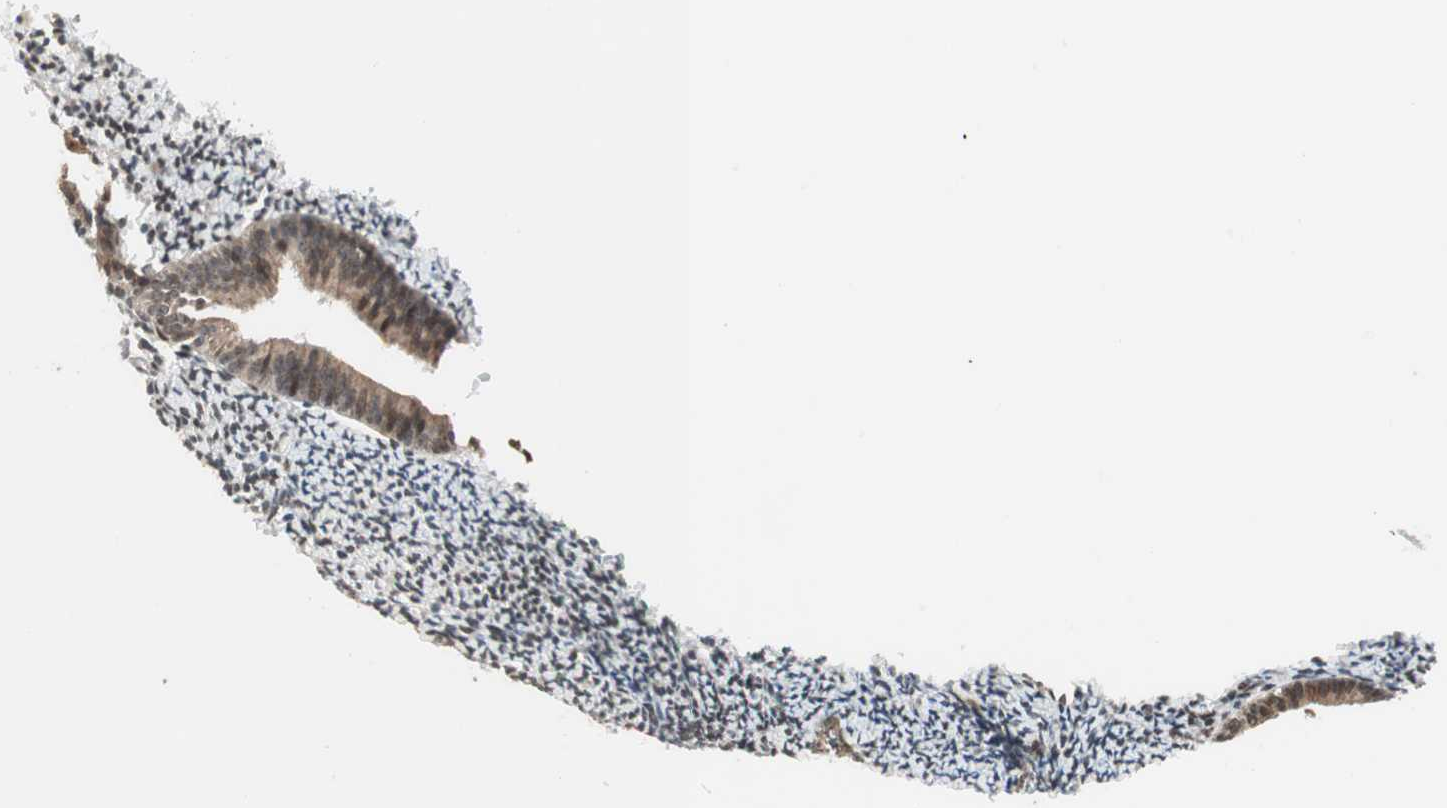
{"staining": {"intensity": "moderate", "quantity": "<25%", "location": "nuclear"}, "tissue": "endometrium", "cell_type": "Cells in endometrial stroma", "image_type": "normal", "snomed": [{"axis": "morphology", "description": "Normal tissue, NOS"}, {"axis": "topography", "description": "Smooth muscle"}, {"axis": "topography", "description": "Endometrium"}], "caption": "Protein analysis of unremarkable endometrium displays moderate nuclear staining in about <25% of cells in endometrial stroma. (DAB (3,3'-diaminobenzidine) = brown stain, brightfield microscopy at high magnification).", "gene": "ZBTB17", "patient": {"sex": "female", "age": 57}}